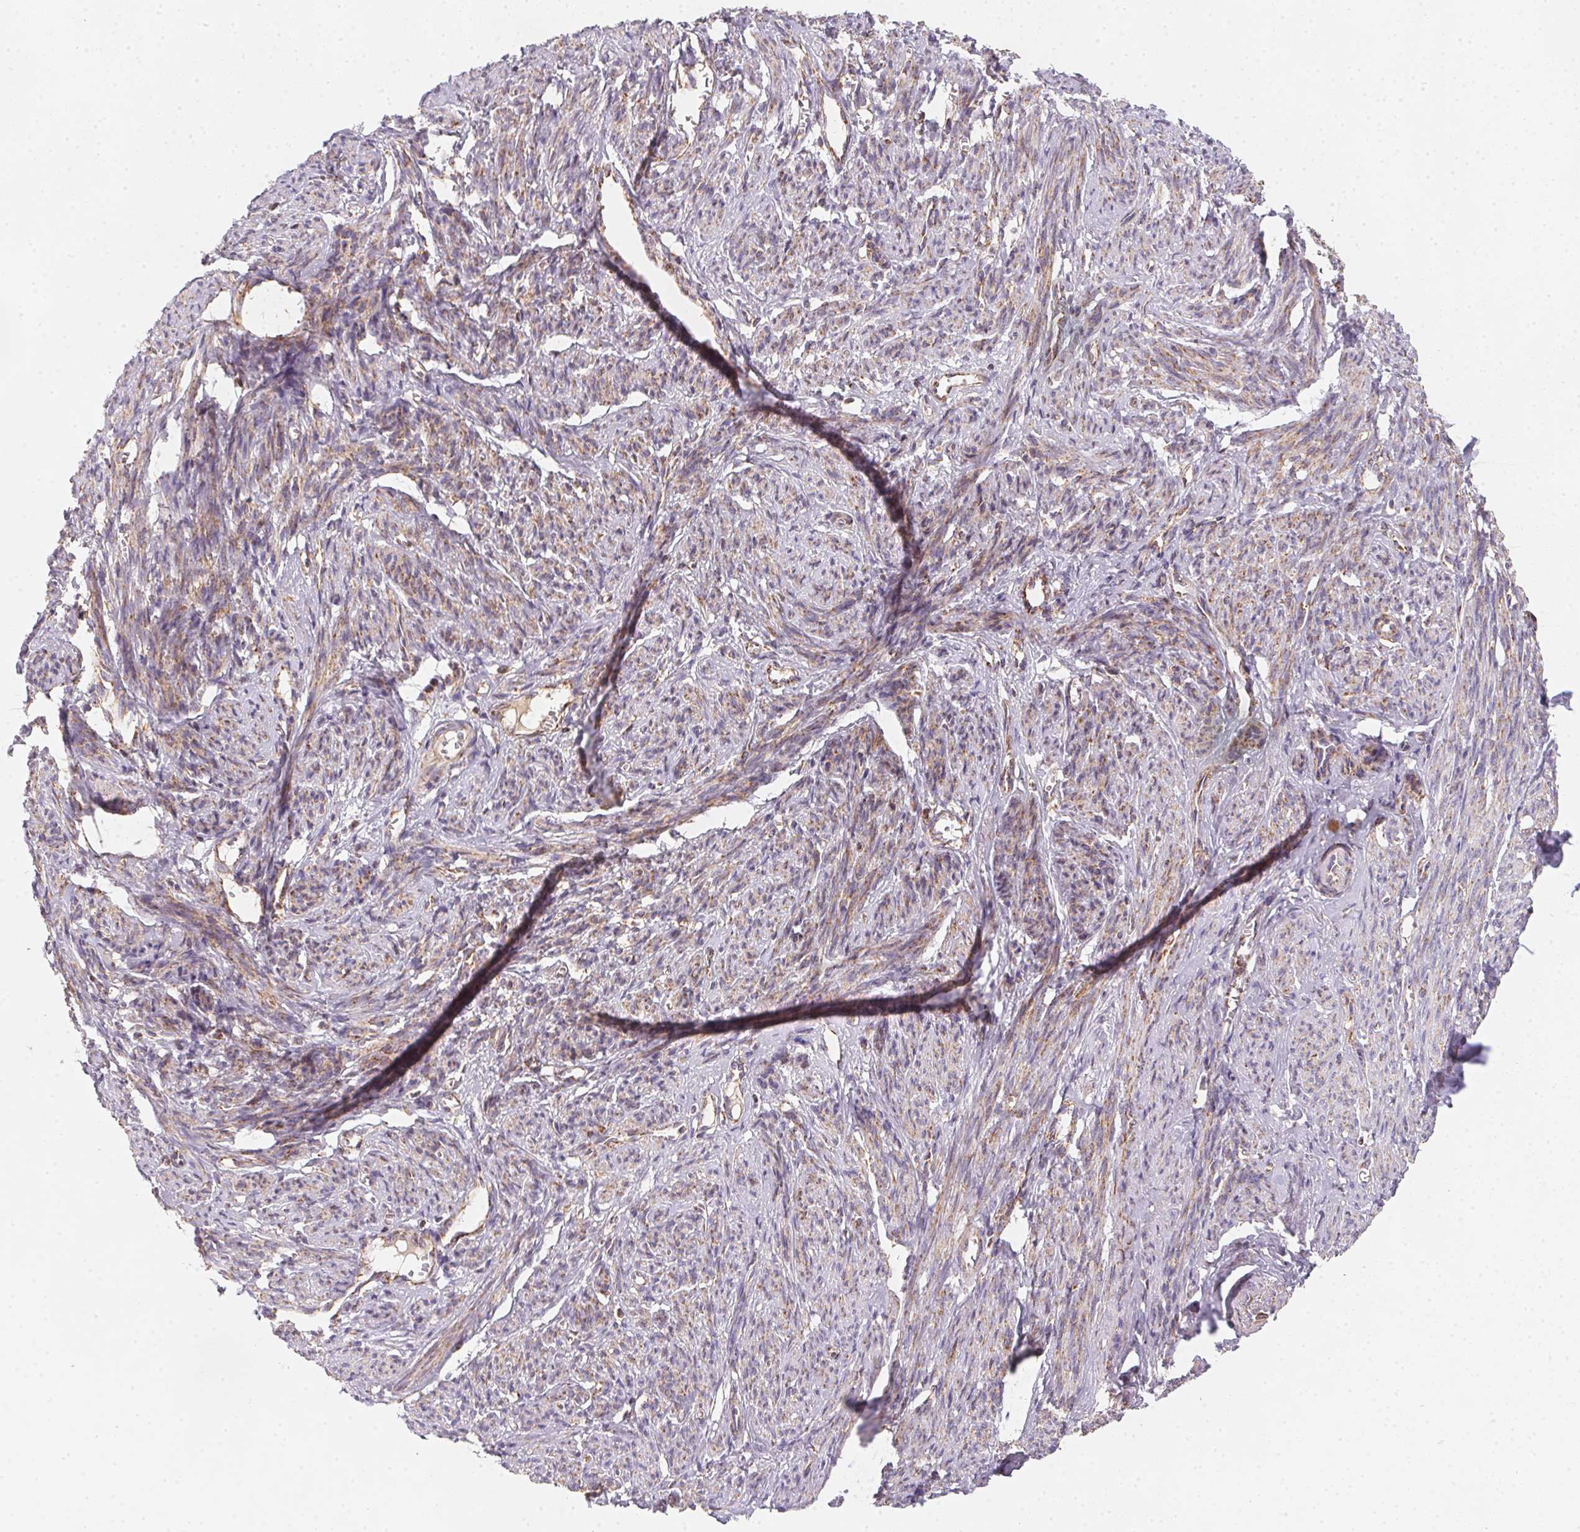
{"staining": {"intensity": "moderate", "quantity": "25%-75%", "location": "cytoplasmic/membranous"}, "tissue": "smooth muscle", "cell_type": "Smooth muscle cells", "image_type": "normal", "snomed": [{"axis": "morphology", "description": "Normal tissue, NOS"}, {"axis": "topography", "description": "Smooth muscle"}], "caption": "Protein analysis of unremarkable smooth muscle shows moderate cytoplasmic/membranous expression in approximately 25%-75% of smooth muscle cells. (brown staining indicates protein expression, while blue staining denotes nuclei).", "gene": "NDUFS6", "patient": {"sex": "female", "age": 65}}